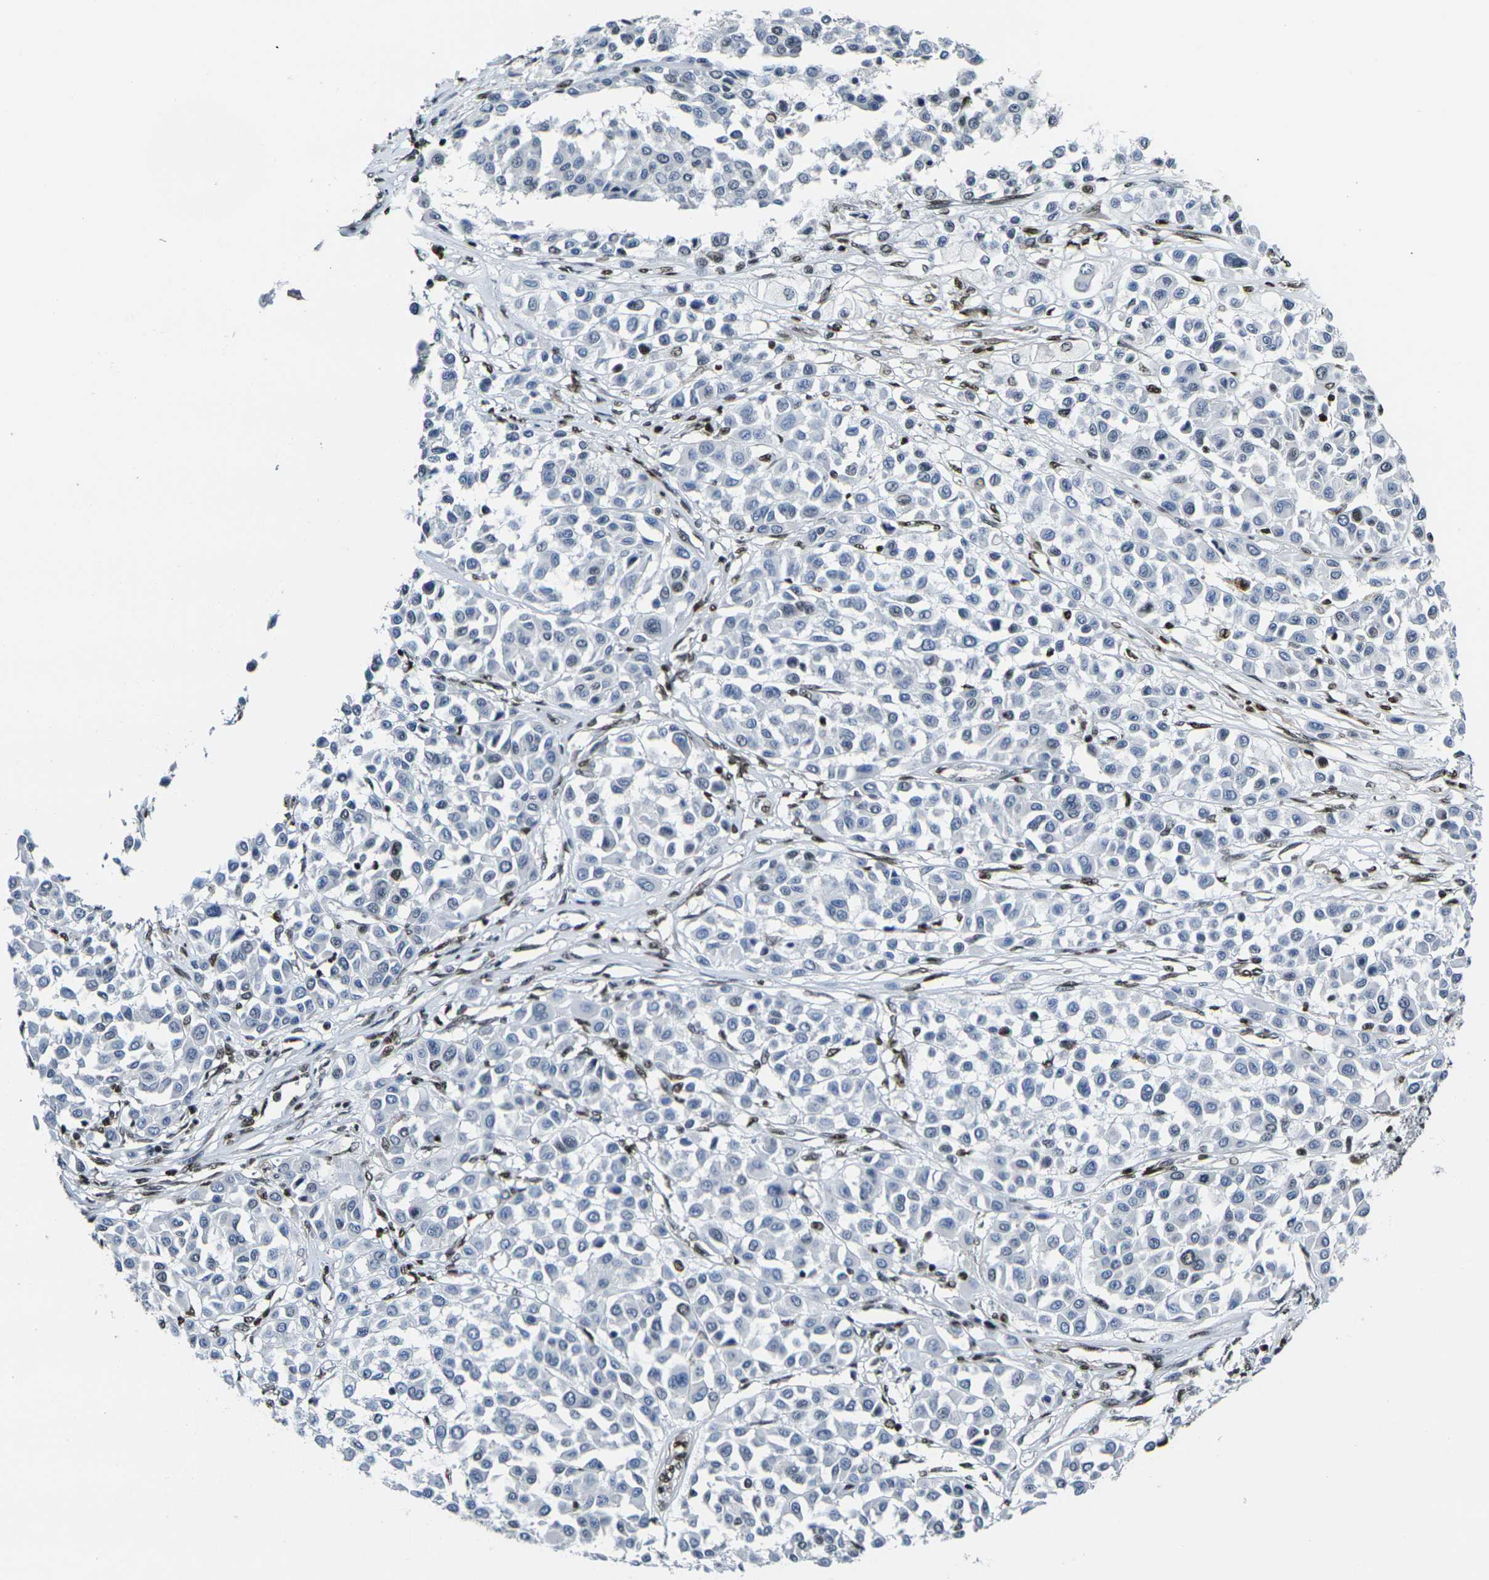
{"staining": {"intensity": "negative", "quantity": "none", "location": "none"}, "tissue": "melanoma", "cell_type": "Tumor cells", "image_type": "cancer", "snomed": [{"axis": "morphology", "description": "Malignant melanoma, Metastatic site"}, {"axis": "topography", "description": "Soft tissue"}], "caption": "Malignant melanoma (metastatic site) was stained to show a protein in brown. There is no significant positivity in tumor cells.", "gene": "H1-10", "patient": {"sex": "male", "age": 41}}